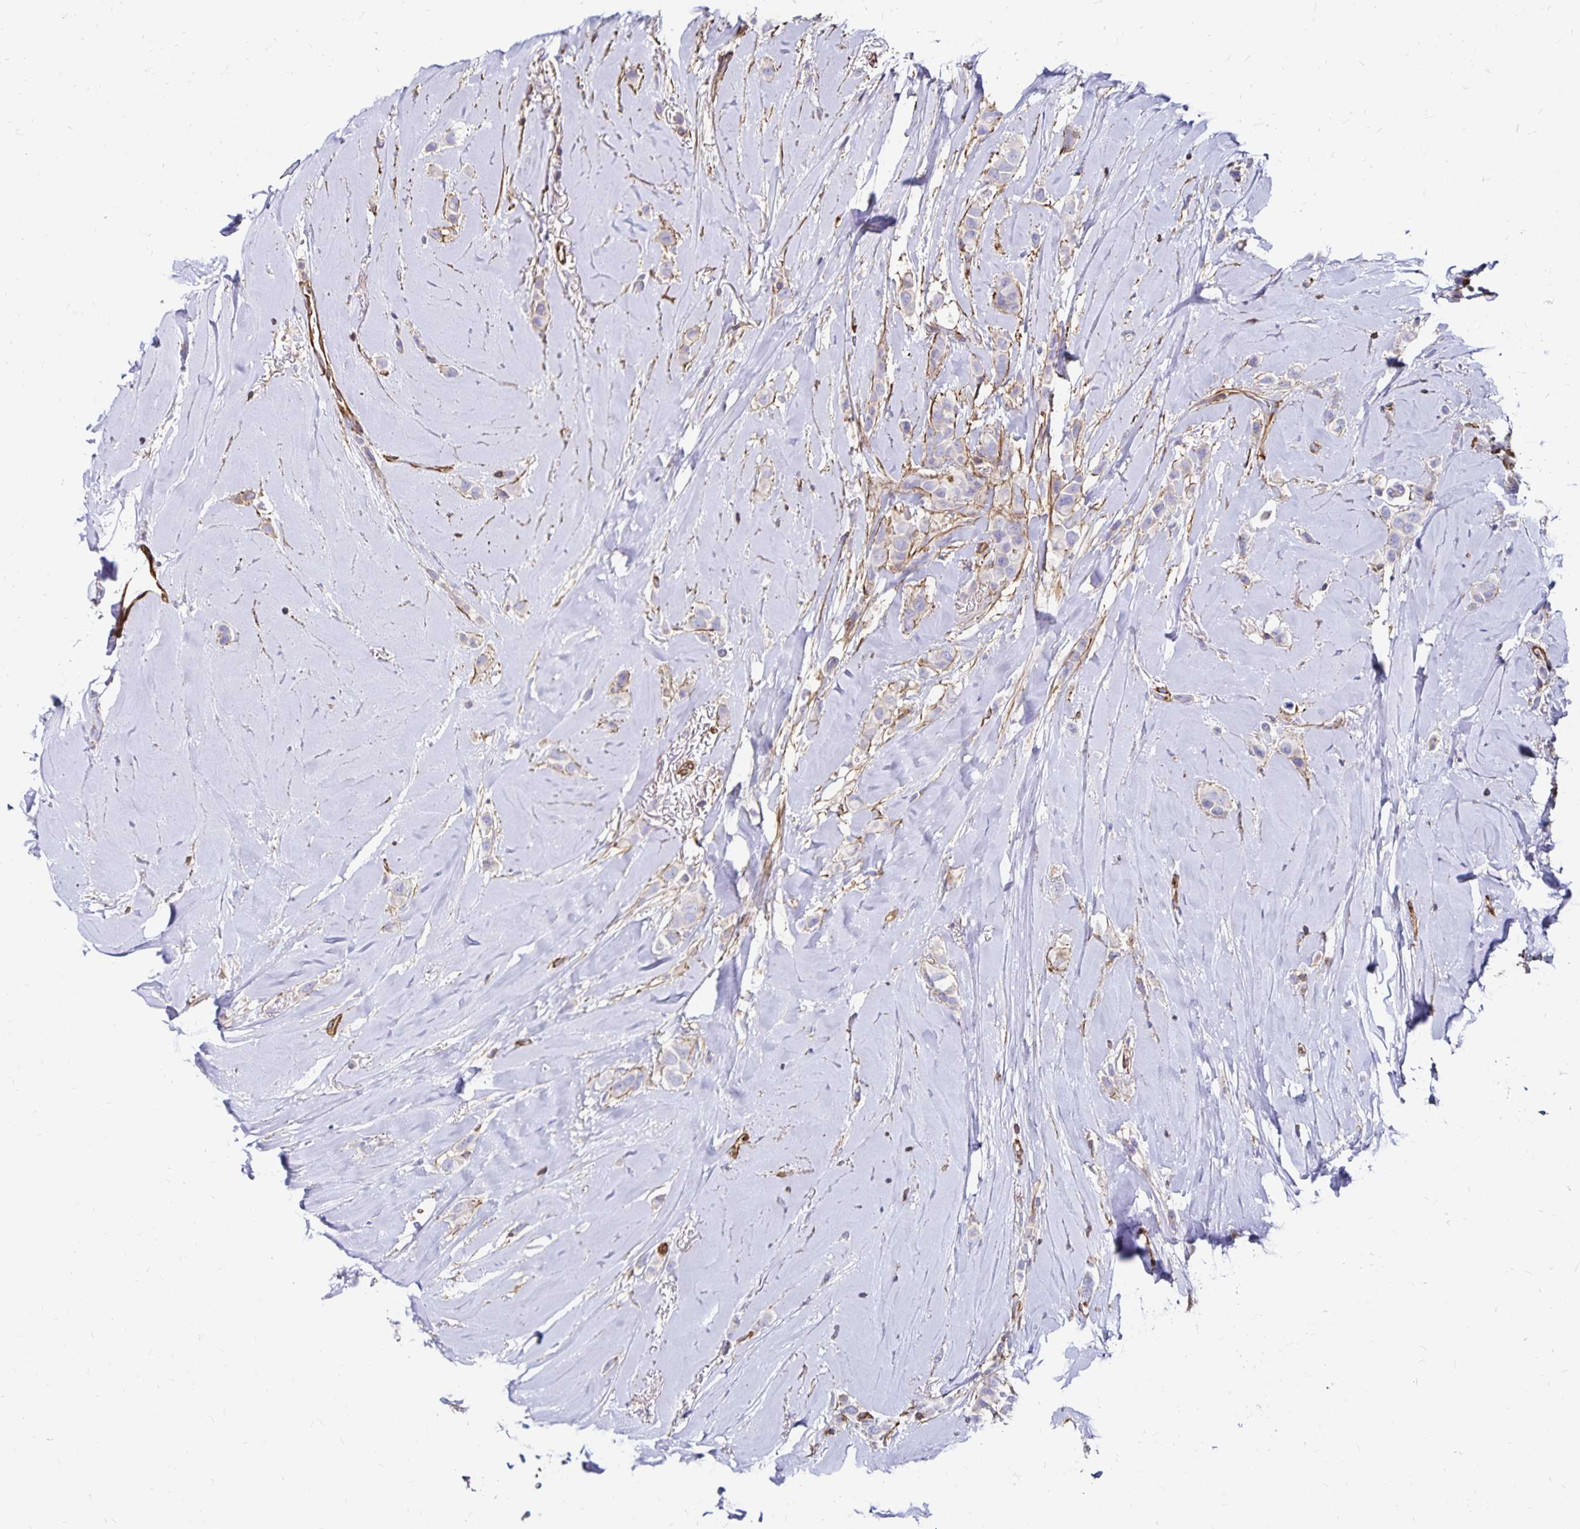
{"staining": {"intensity": "negative", "quantity": "none", "location": "none"}, "tissue": "breast cancer", "cell_type": "Tumor cells", "image_type": "cancer", "snomed": [{"axis": "morphology", "description": "Lobular carcinoma"}, {"axis": "topography", "description": "Breast"}], "caption": "Tumor cells are negative for protein expression in human breast cancer (lobular carcinoma).", "gene": "RPRML", "patient": {"sex": "female", "age": 66}}